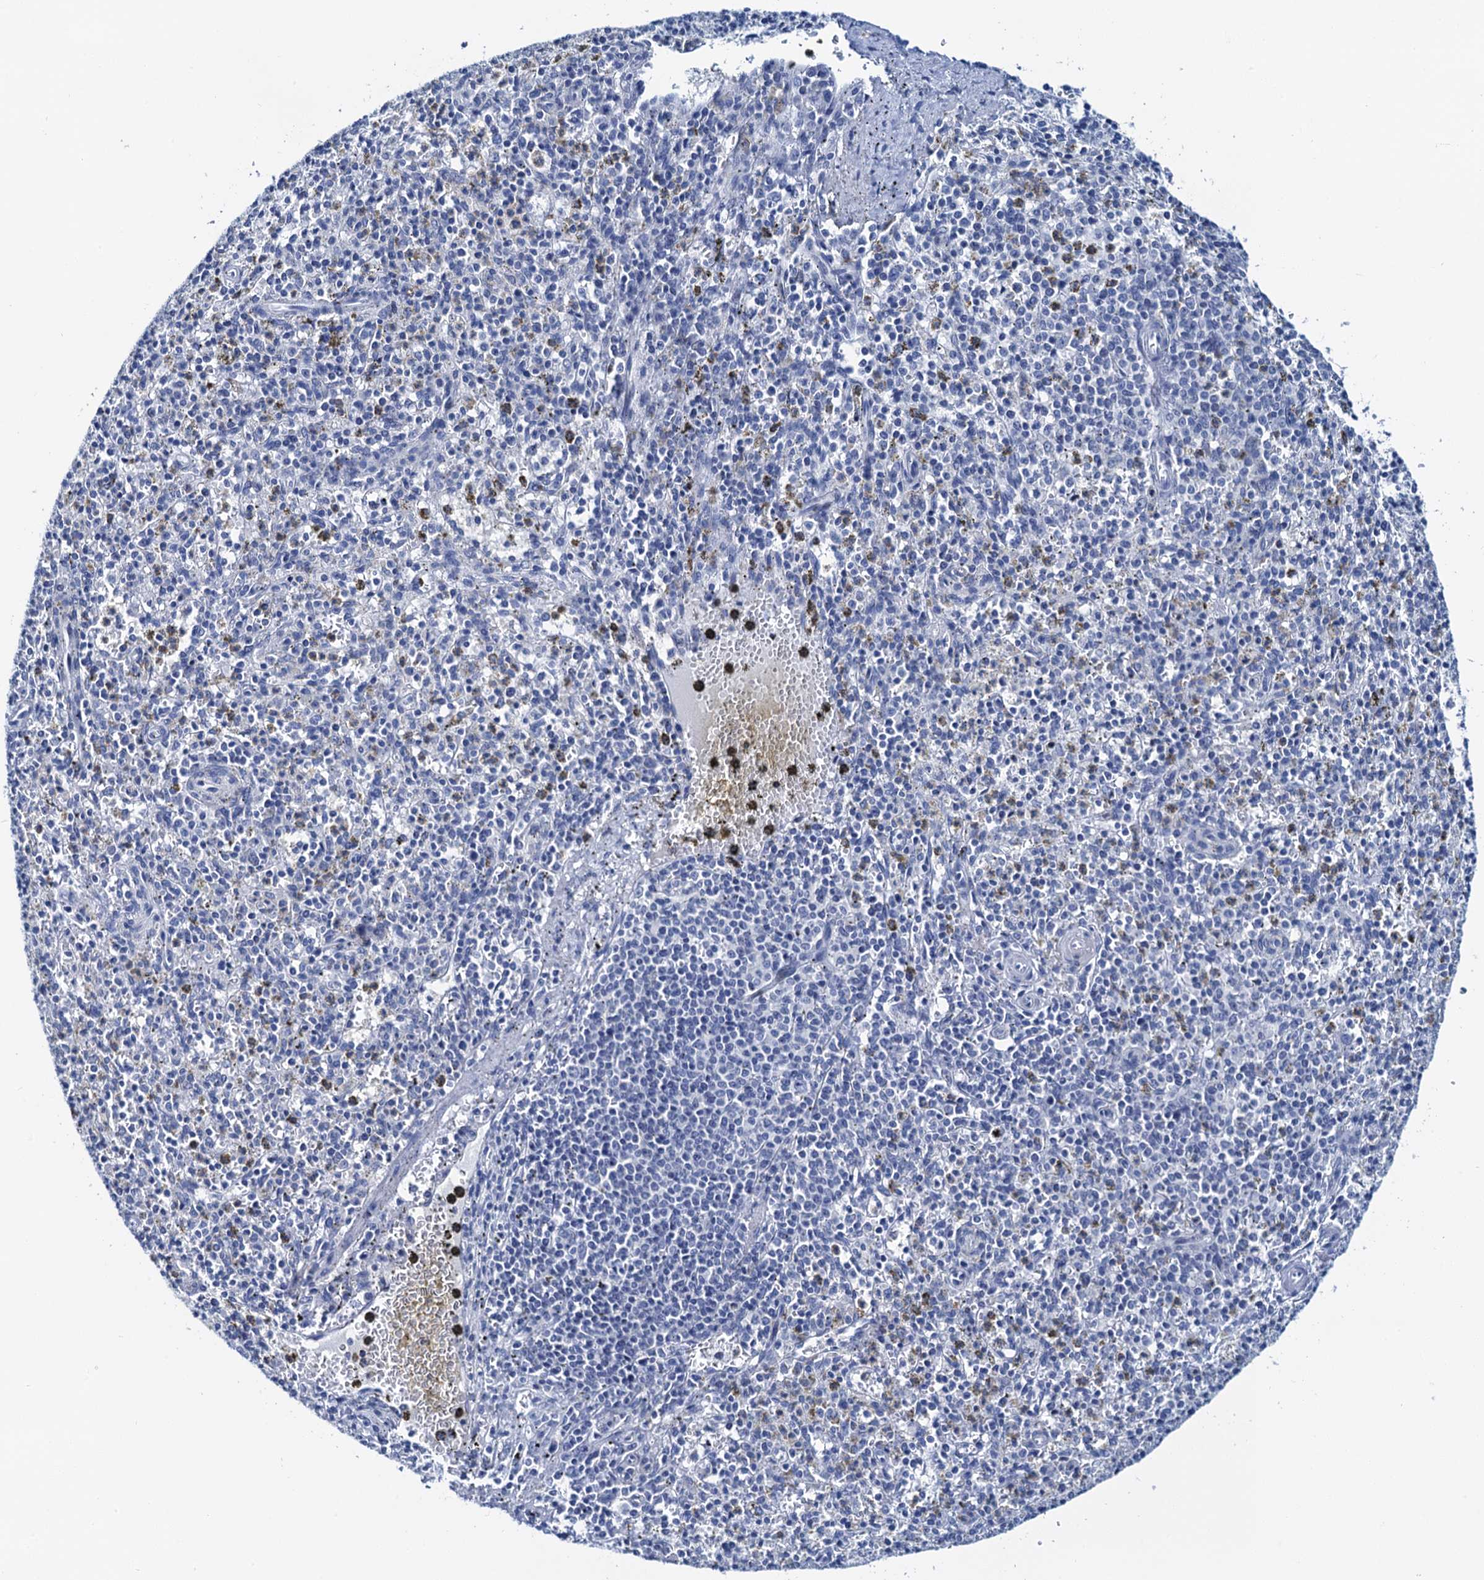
{"staining": {"intensity": "negative", "quantity": "none", "location": "none"}, "tissue": "spleen", "cell_type": "Cells in red pulp", "image_type": "normal", "snomed": [{"axis": "morphology", "description": "Normal tissue, NOS"}, {"axis": "topography", "description": "Spleen"}], "caption": "Unremarkable spleen was stained to show a protein in brown. There is no significant staining in cells in red pulp. (Stains: DAB (3,3'-diaminobenzidine) immunohistochemistry (IHC) with hematoxylin counter stain, Microscopy: brightfield microscopy at high magnification).", "gene": "LYPD3", "patient": {"sex": "male", "age": 72}}